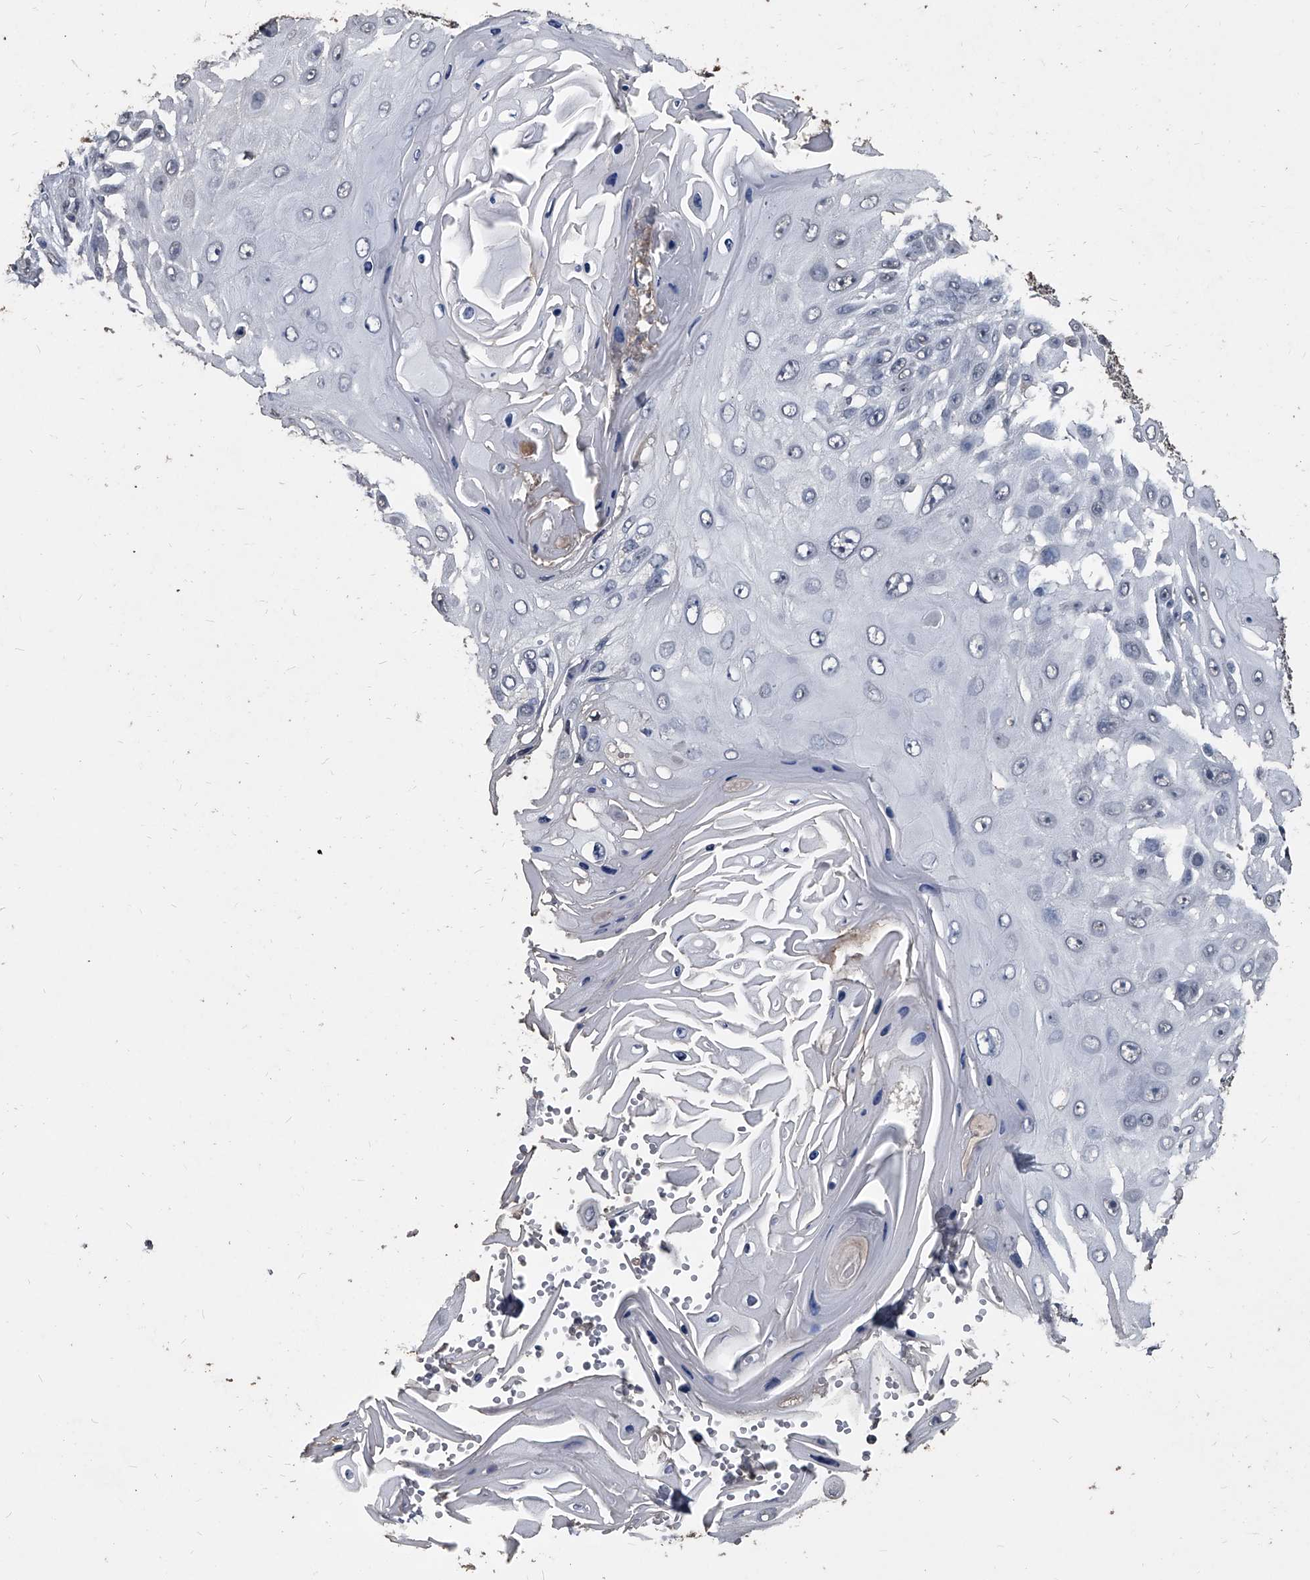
{"staining": {"intensity": "negative", "quantity": "none", "location": "none"}, "tissue": "skin cancer", "cell_type": "Tumor cells", "image_type": "cancer", "snomed": [{"axis": "morphology", "description": "Squamous cell carcinoma, NOS"}, {"axis": "topography", "description": "Skin"}], "caption": "A photomicrograph of human skin cancer is negative for staining in tumor cells. The staining is performed using DAB brown chromogen with nuclei counter-stained in using hematoxylin.", "gene": "MATR3", "patient": {"sex": "female", "age": 44}}